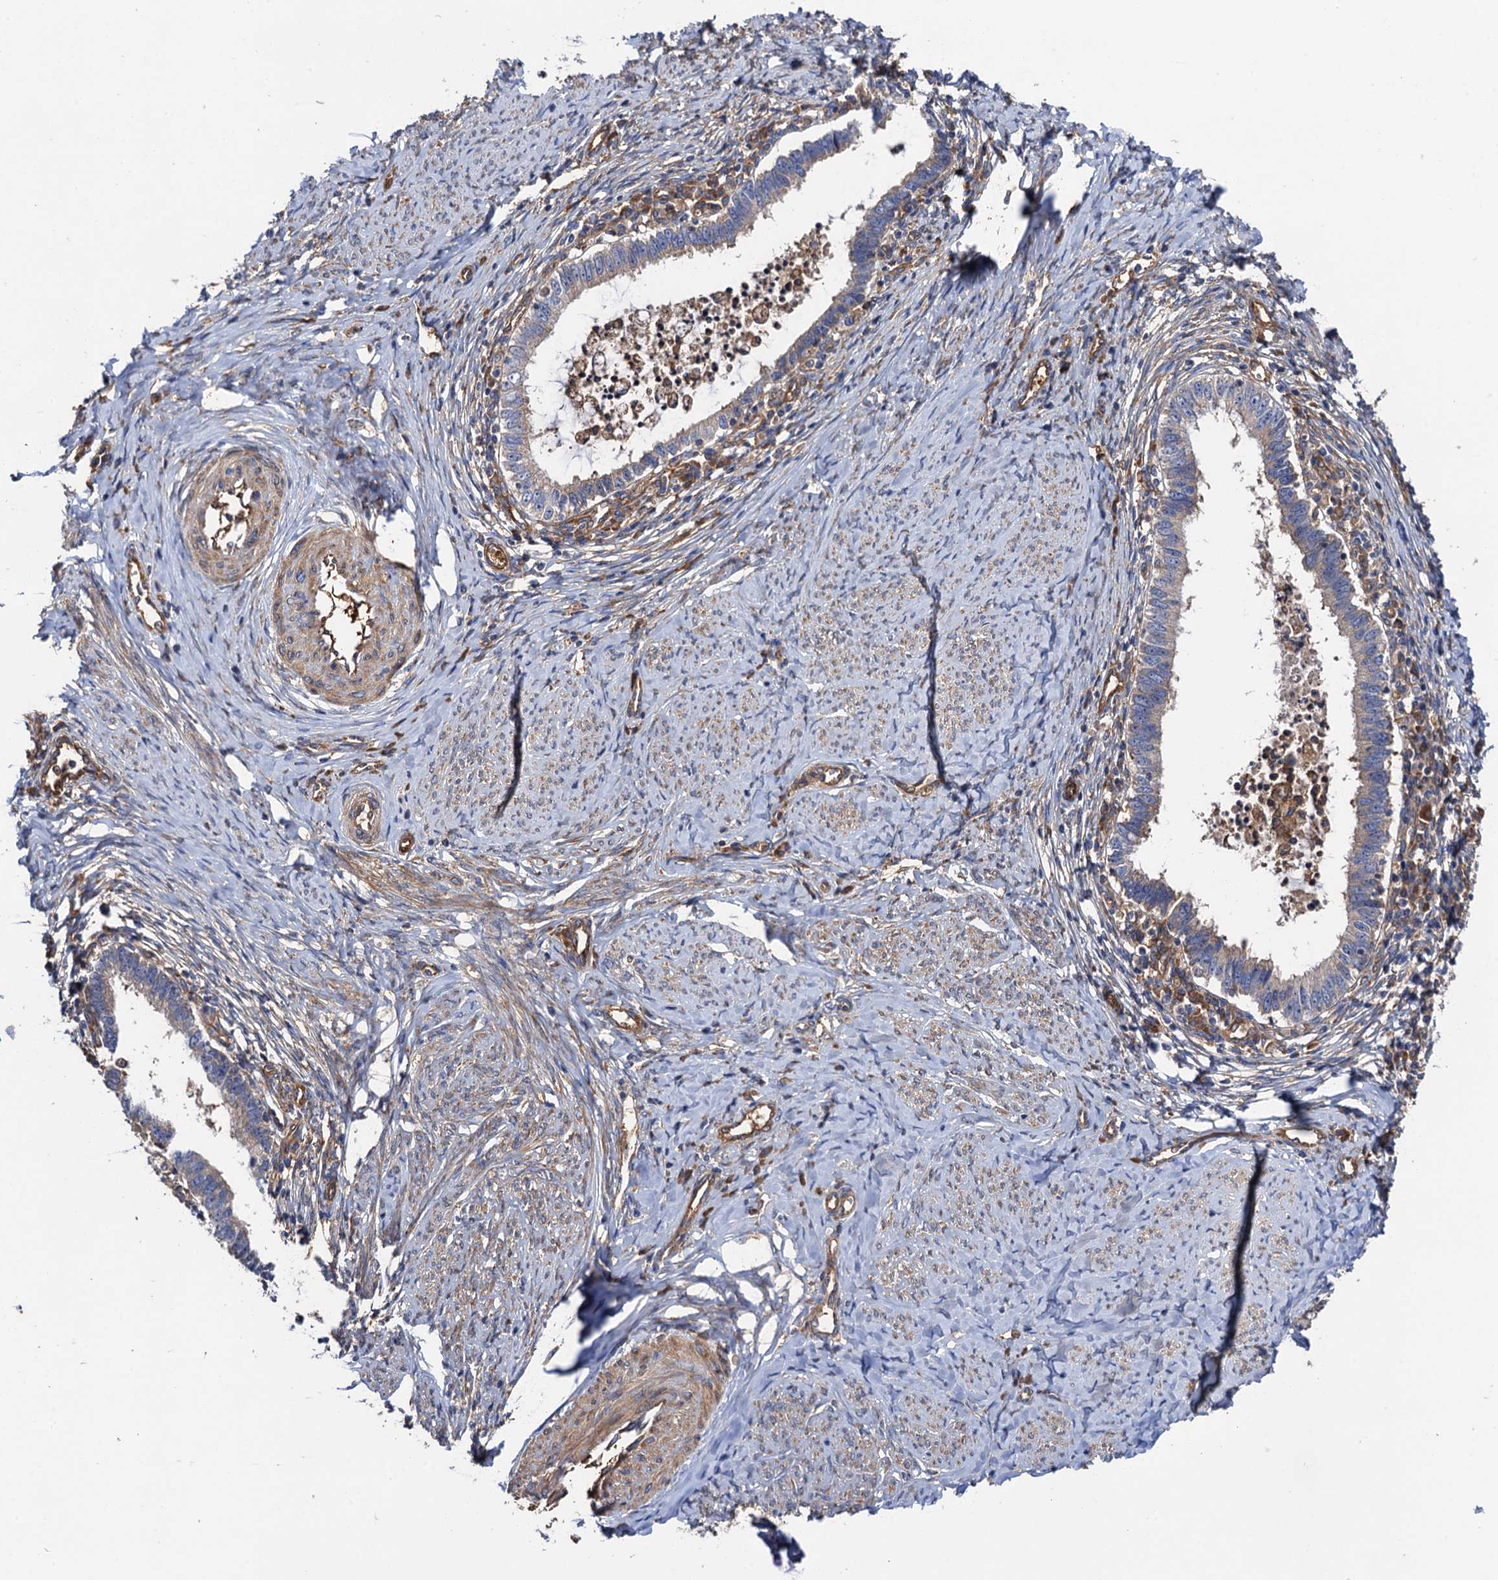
{"staining": {"intensity": "moderate", "quantity": "25%-75%", "location": "cytoplasmic/membranous"}, "tissue": "cervical cancer", "cell_type": "Tumor cells", "image_type": "cancer", "snomed": [{"axis": "morphology", "description": "Adenocarcinoma, NOS"}, {"axis": "topography", "description": "Cervix"}], "caption": "DAB immunohistochemical staining of adenocarcinoma (cervical) shows moderate cytoplasmic/membranous protein staining in approximately 25%-75% of tumor cells.", "gene": "MRPL48", "patient": {"sex": "female", "age": 36}}